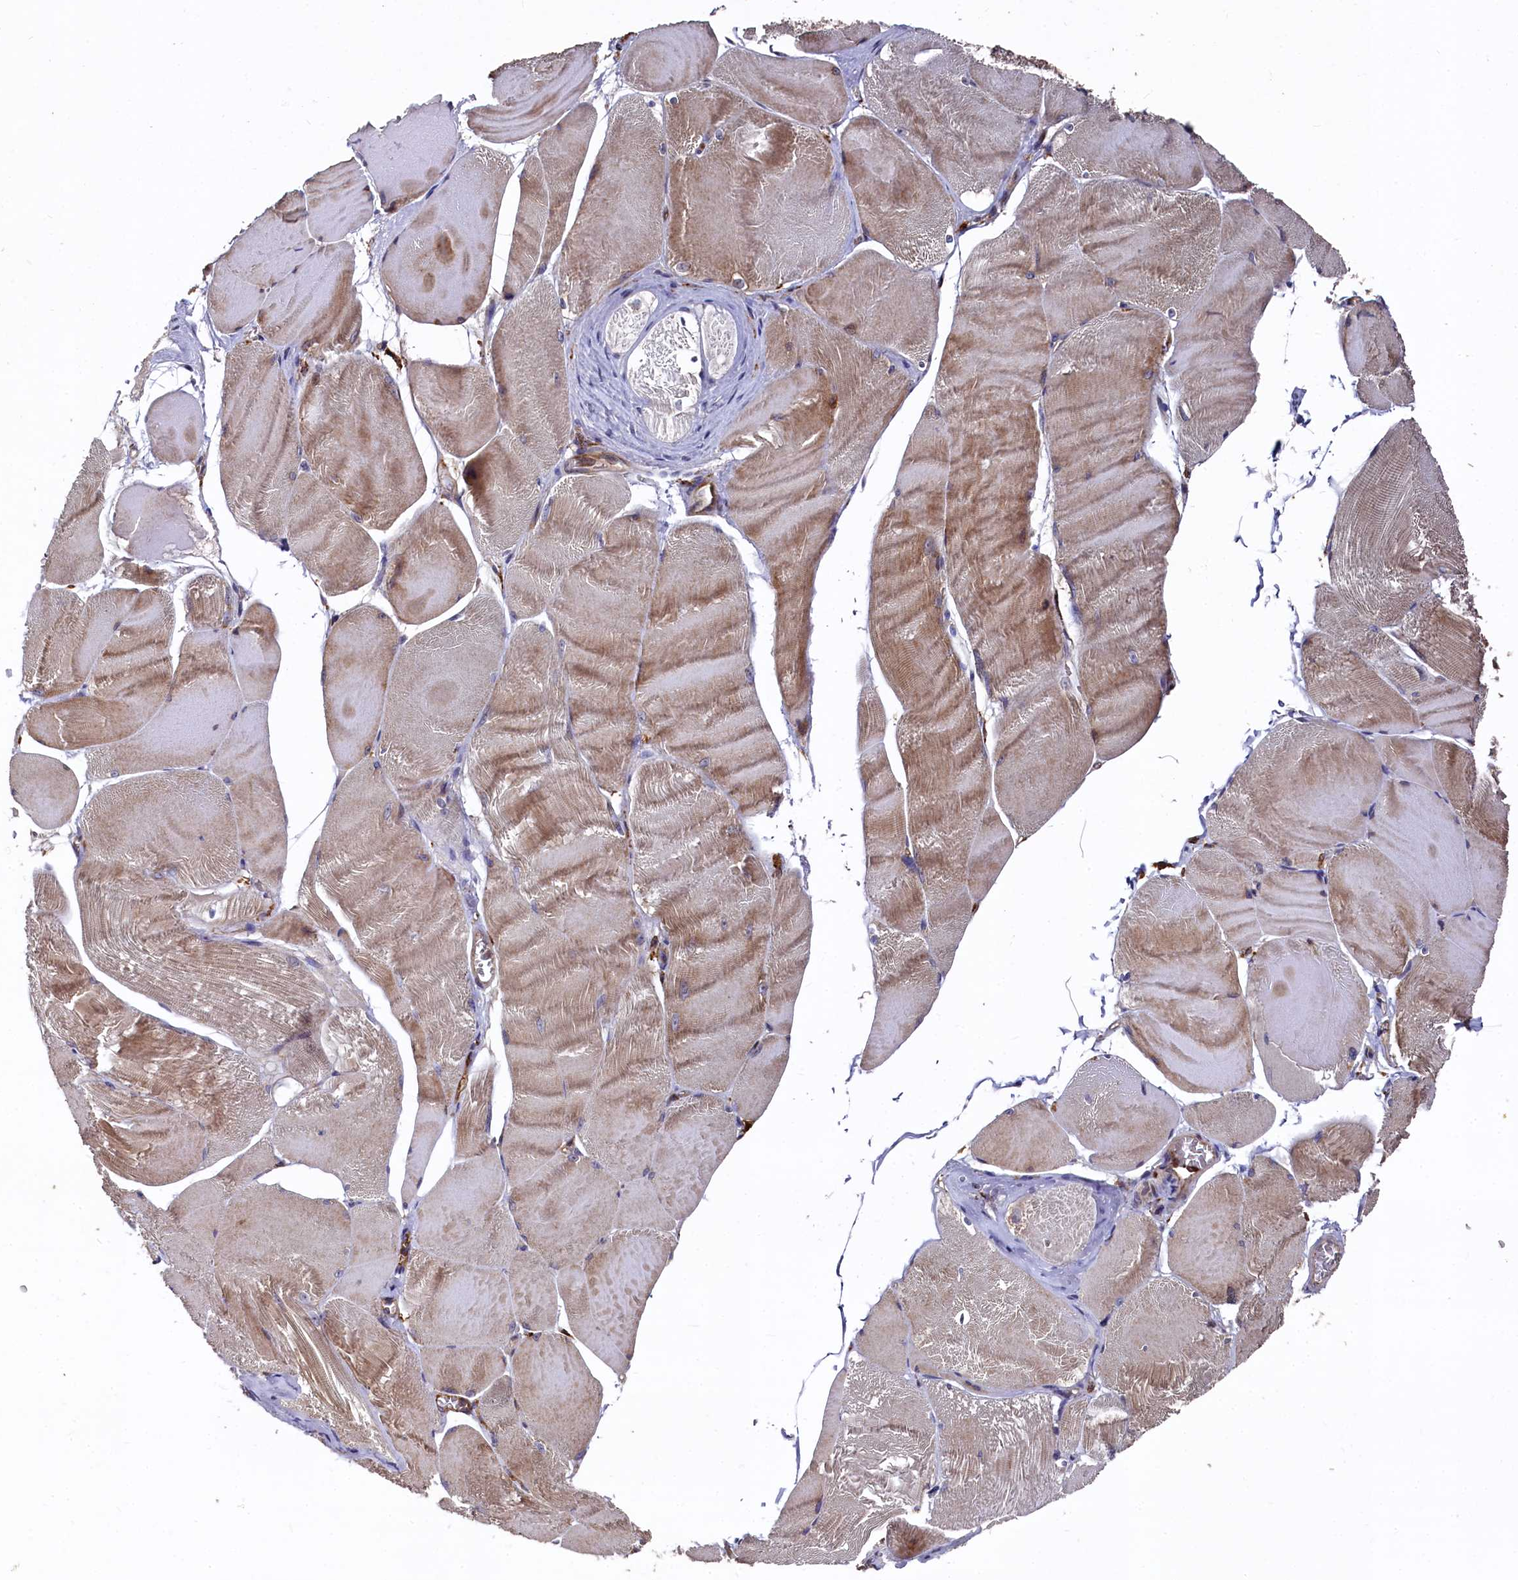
{"staining": {"intensity": "moderate", "quantity": "25%-75%", "location": "cytoplasmic/membranous"}, "tissue": "skeletal muscle", "cell_type": "Myocytes", "image_type": "normal", "snomed": [{"axis": "morphology", "description": "Normal tissue, NOS"}, {"axis": "morphology", "description": "Basal cell carcinoma"}, {"axis": "topography", "description": "Skeletal muscle"}], "caption": "Immunohistochemistry photomicrograph of unremarkable skeletal muscle: human skeletal muscle stained using IHC exhibits medium levels of moderate protein expression localized specifically in the cytoplasmic/membranous of myocytes, appearing as a cytoplasmic/membranous brown color.", "gene": "PLEKHO2", "patient": {"sex": "female", "age": 64}}